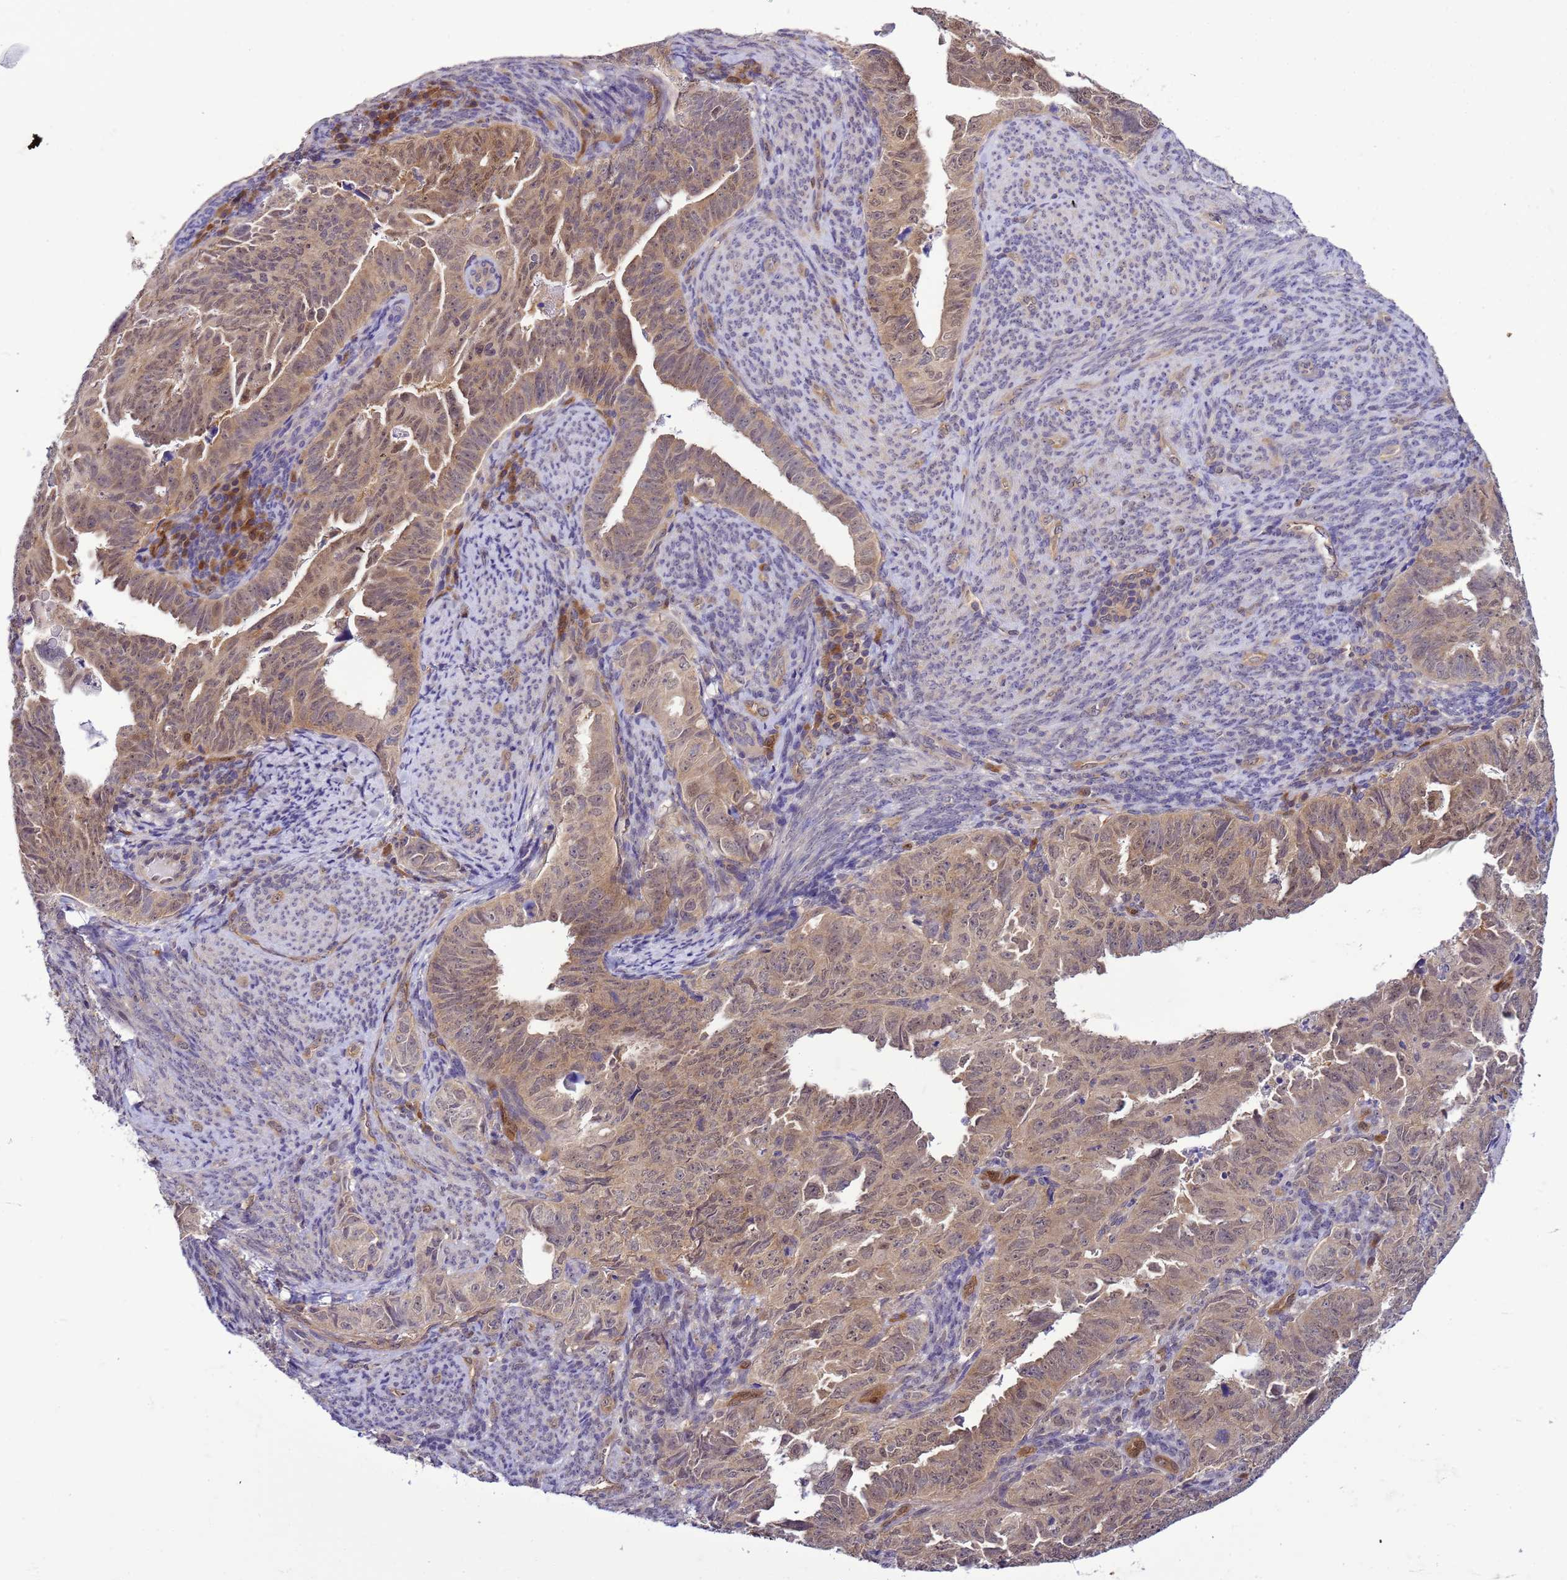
{"staining": {"intensity": "weak", "quantity": ">75%", "location": "cytoplasmic/membranous"}, "tissue": "endometrial cancer", "cell_type": "Tumor cells", "image_type": "cancer", "snomed": [{"axis": "morphology", "description": "Adenocarcinoma, NOS"}, {"axis": "topography", "description": "Endometrium"}], "caption": "IHC of human endometrial cancer reveals low levels of weak cytoplasmic/membranous positivity in about >75% of tumor cells. (DAB (3,3'-diaminobenzidine) IHC, brown staining for protein, blue staining for nuclei).", "gene": "DDI2", "patient": {"sex": "female", "age": 65}}